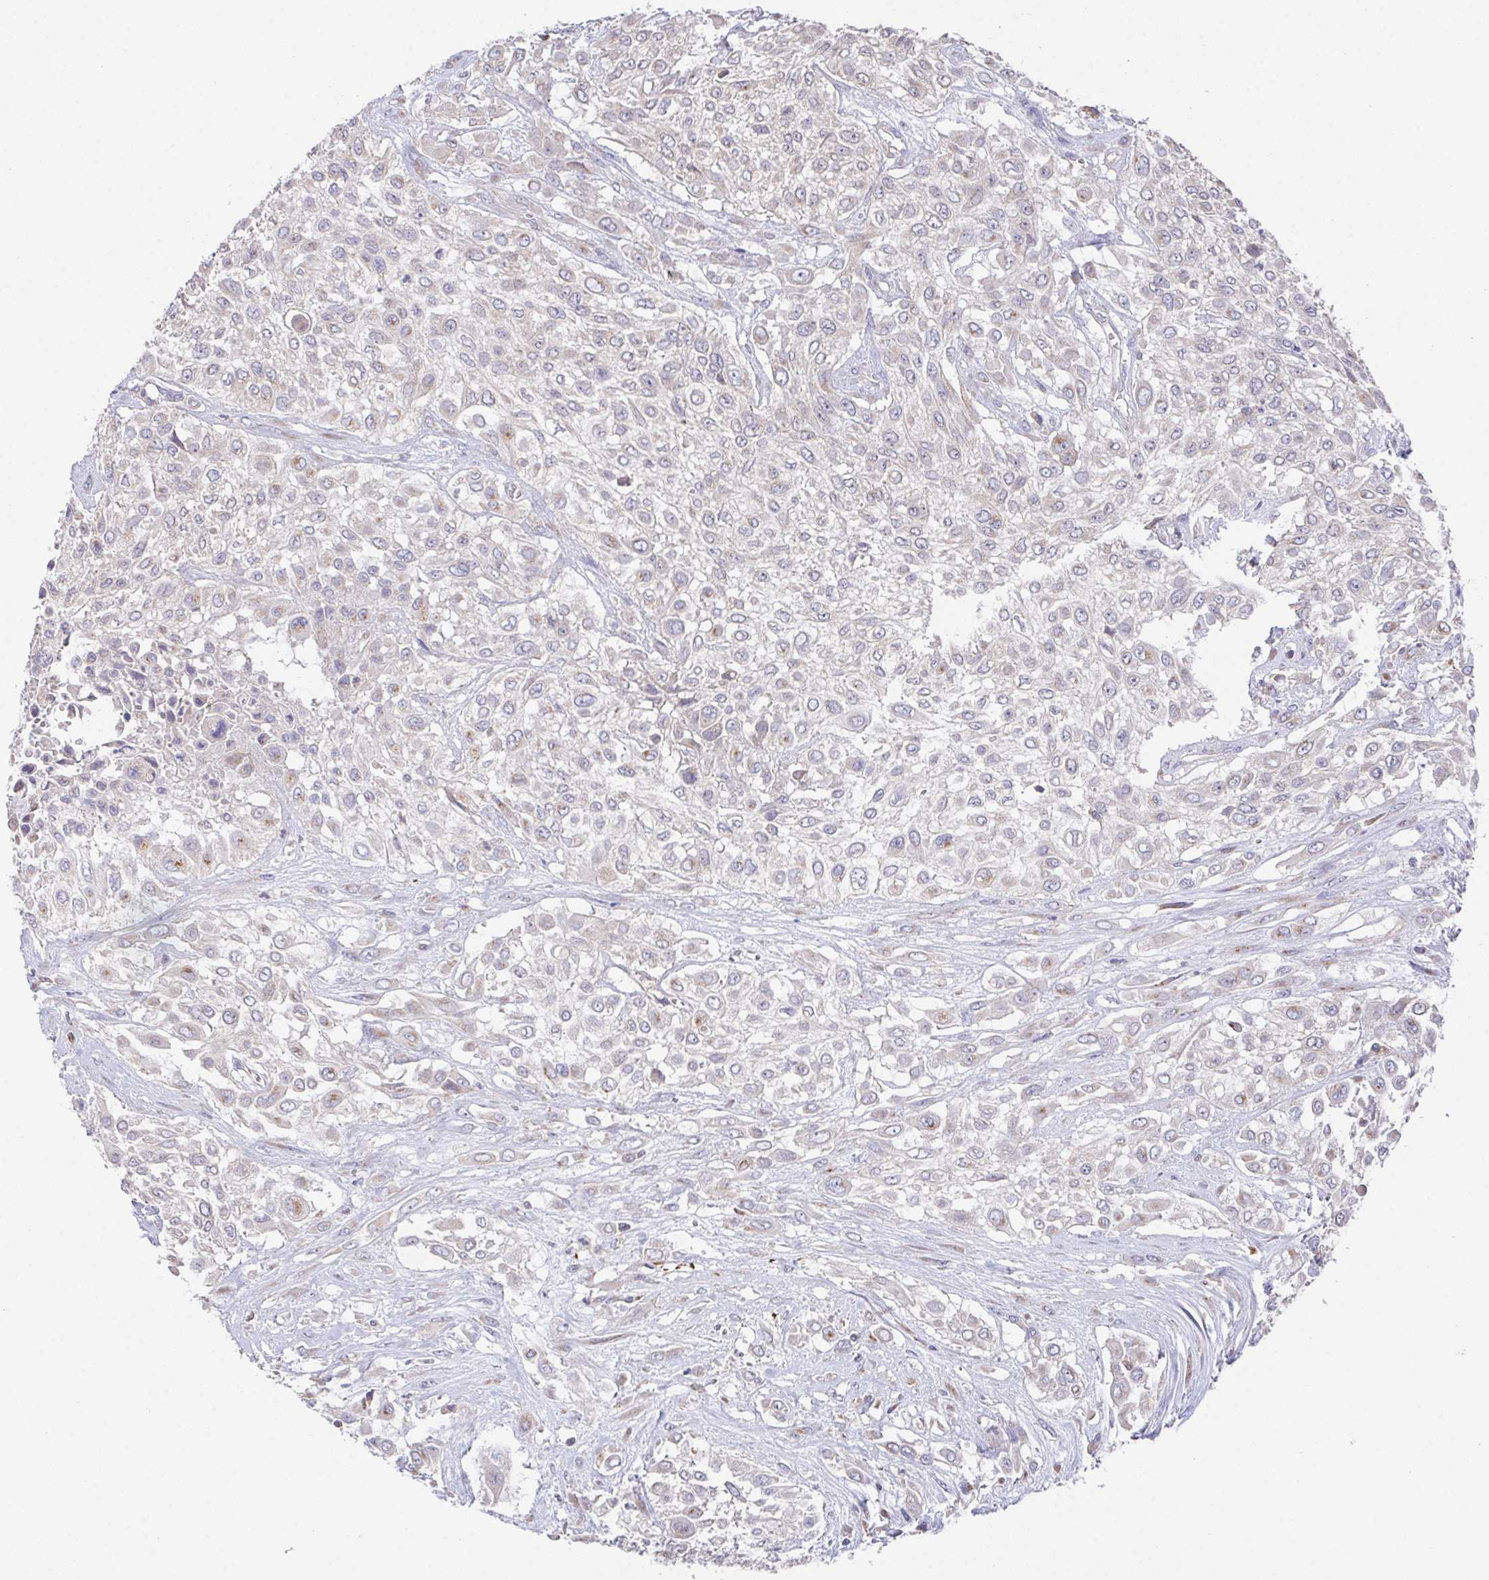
{"staining": {"intensity": "negative", "quantity": "none", "location": "none"}, "tissue": "urothelial cancer", "cell_type": "Tumor cells", "image_type": "cancer", "snomed": [{"axis": "morphology", "description": "Urothelial carcinoma, High grade"}, {"axis": "topography", "description": "Urinary bladder"}], "caption": "IHC micrograph of neoplastic tissue: urothelial cancer stained with DAB (3,3'-diaminobenzidine) exhibits no significant protein staining in tumor cells. Nuclei are stained in blue.", "gene": "FAM241A", "patient": {"sex": "male", "age": 57}}